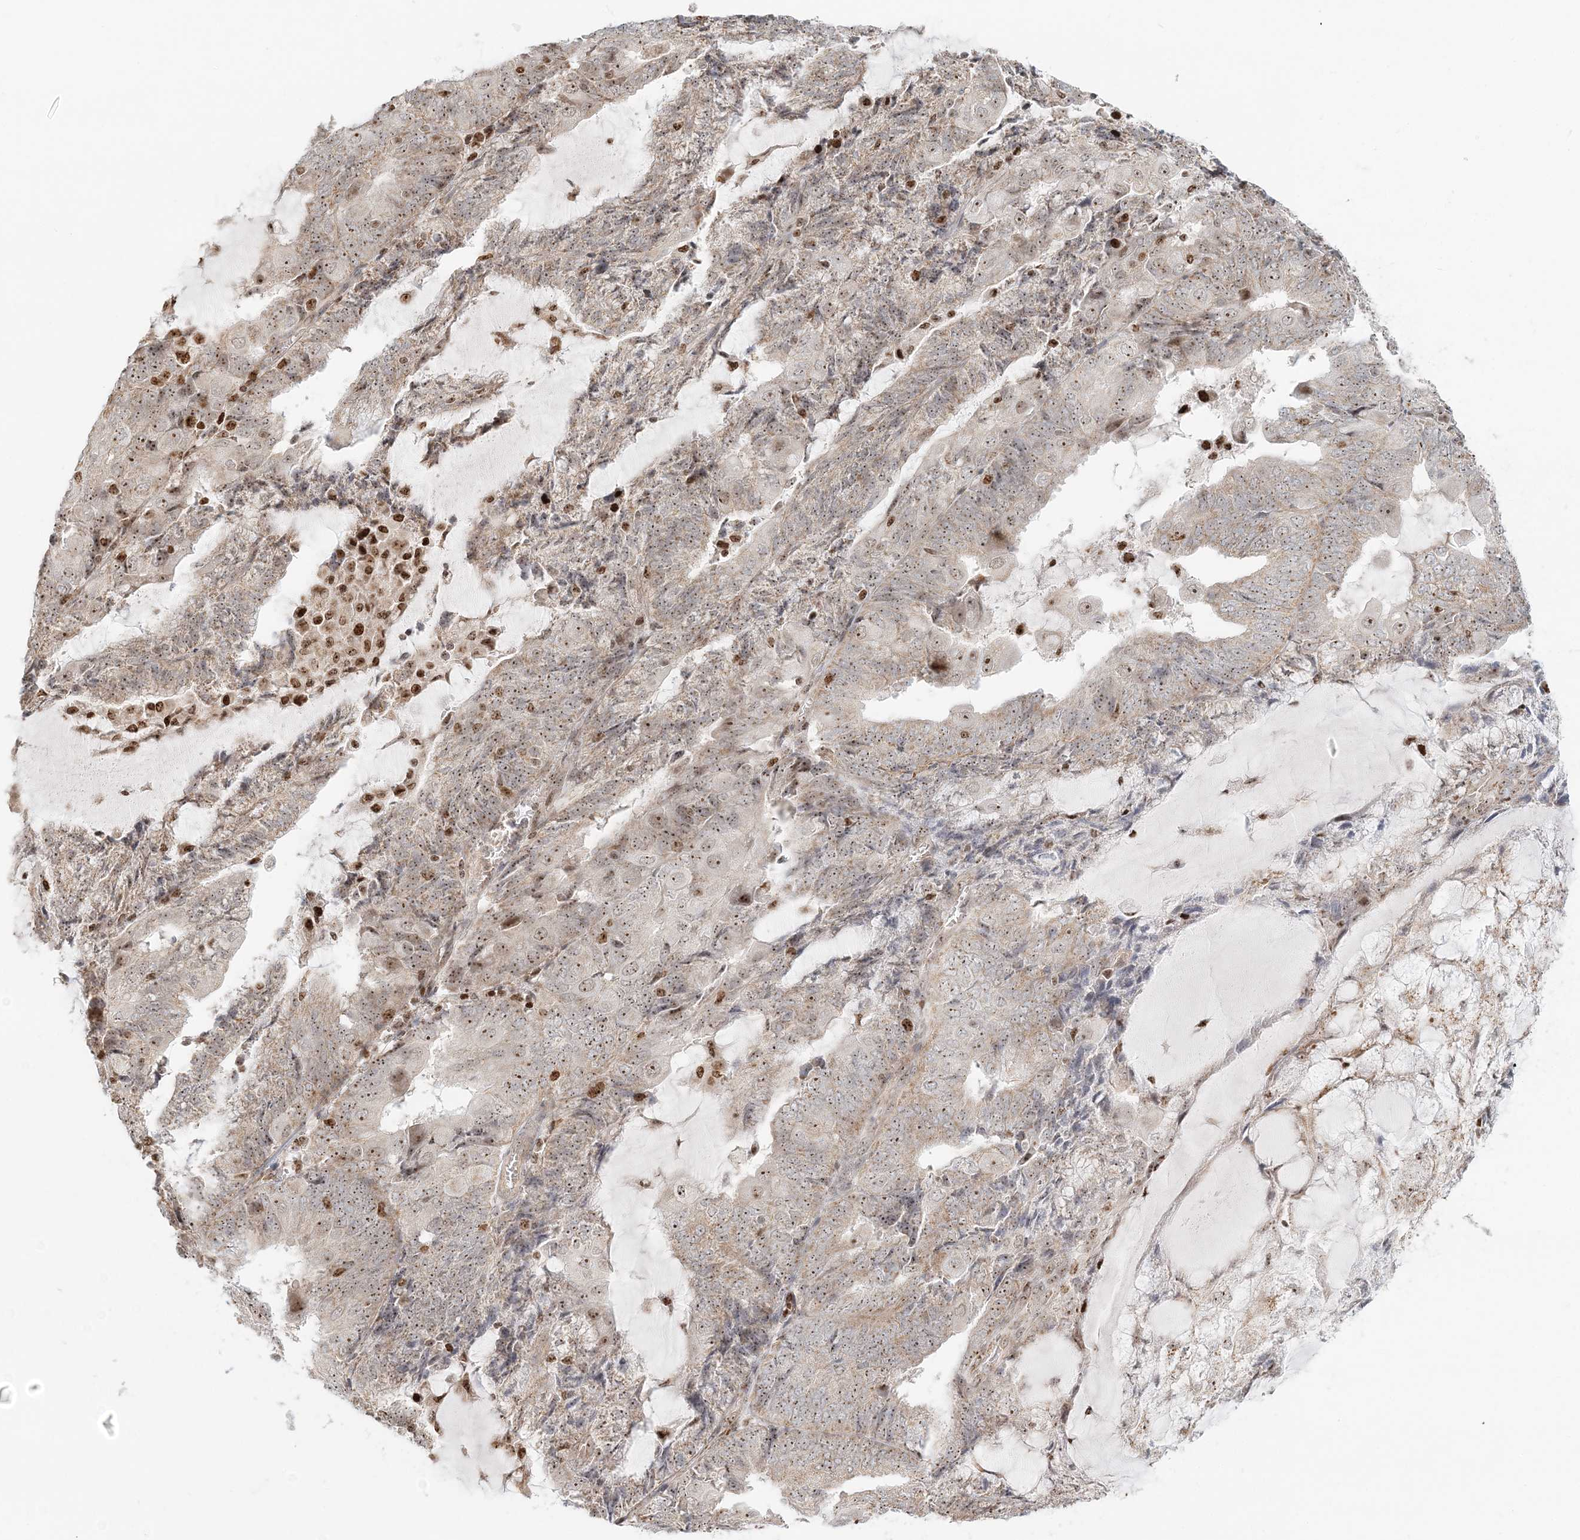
{"staining": {"intensity": "moderate", "quantity": ">75%", "location": "nuclear"}, "tissue": "endometrial cancer", "cell_type": "Tumor cells", "image_type": "cancer", "snomed": [{"axis": "morphology", "description": "Adenocarcinoma, NOS"}, {"axis": "topography", "description": "Endometrium"}], "caption": "About >75% of tumor cells in human endometrial cancer (adenocarcinoma) reveal moderate nuclear protein staining as visualized by brown immunohistochemical staining.", "gene": "UBE2F", "patient": {"sex": "female", "age": 81}}